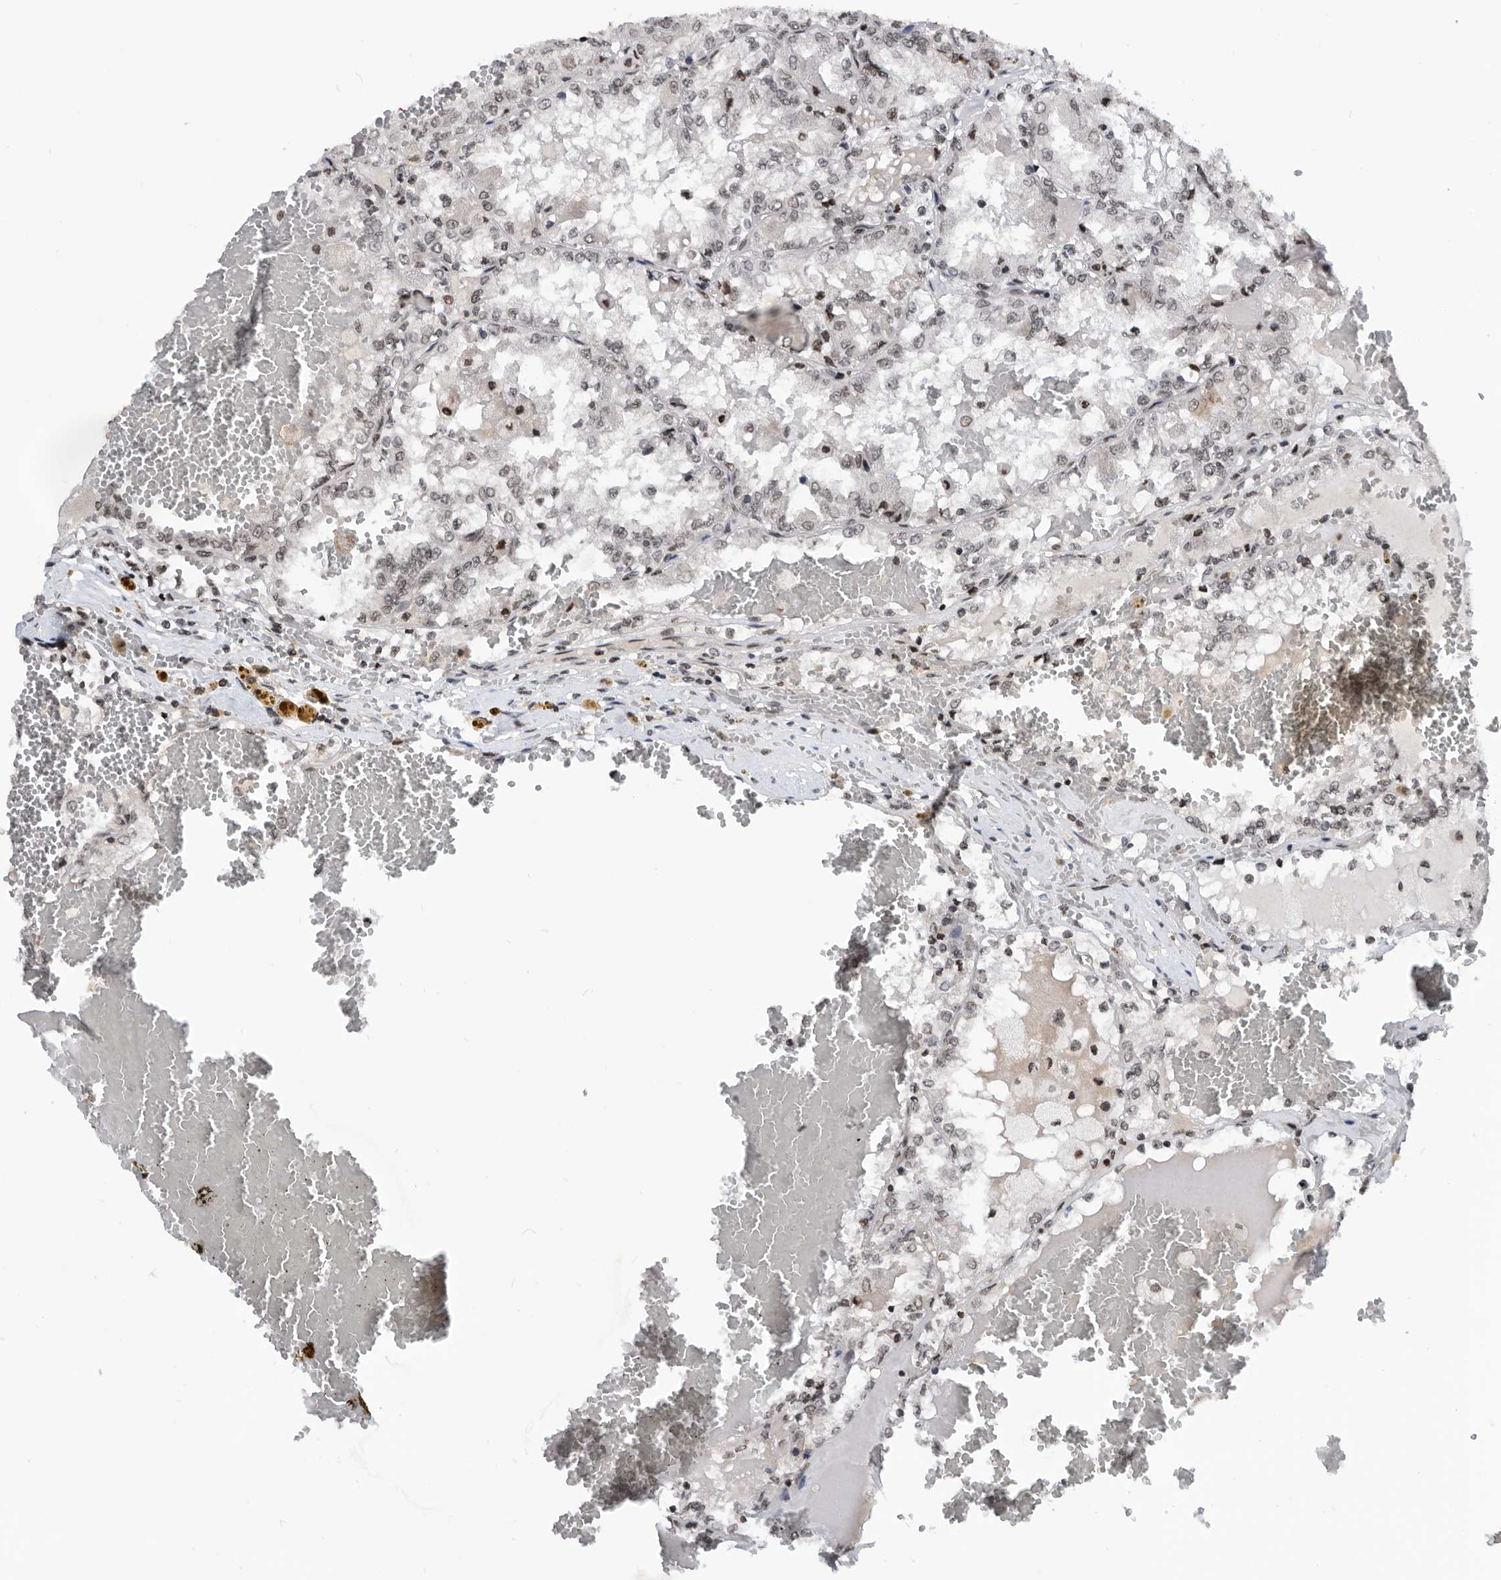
{"staining": {"intensity": "weak", "quantity": "<25%", "location": "nuclear"}, "tissue": "renal cancer", "cell_type": "Tumor cells", "image_type": "cancer", "snomed": [{"axis": "morphology", "description": "Adenocarcinoma, NOS"}, {"axis": "topography", "description": "Kidney"}], "caption": "Adenocarcinoma (renal) stained for a protein using immunohistochemistry (IHC) displays no expression tumor cells.", "gene": "SNRNP48", "patient": {"sex": "female", "age": 56}}